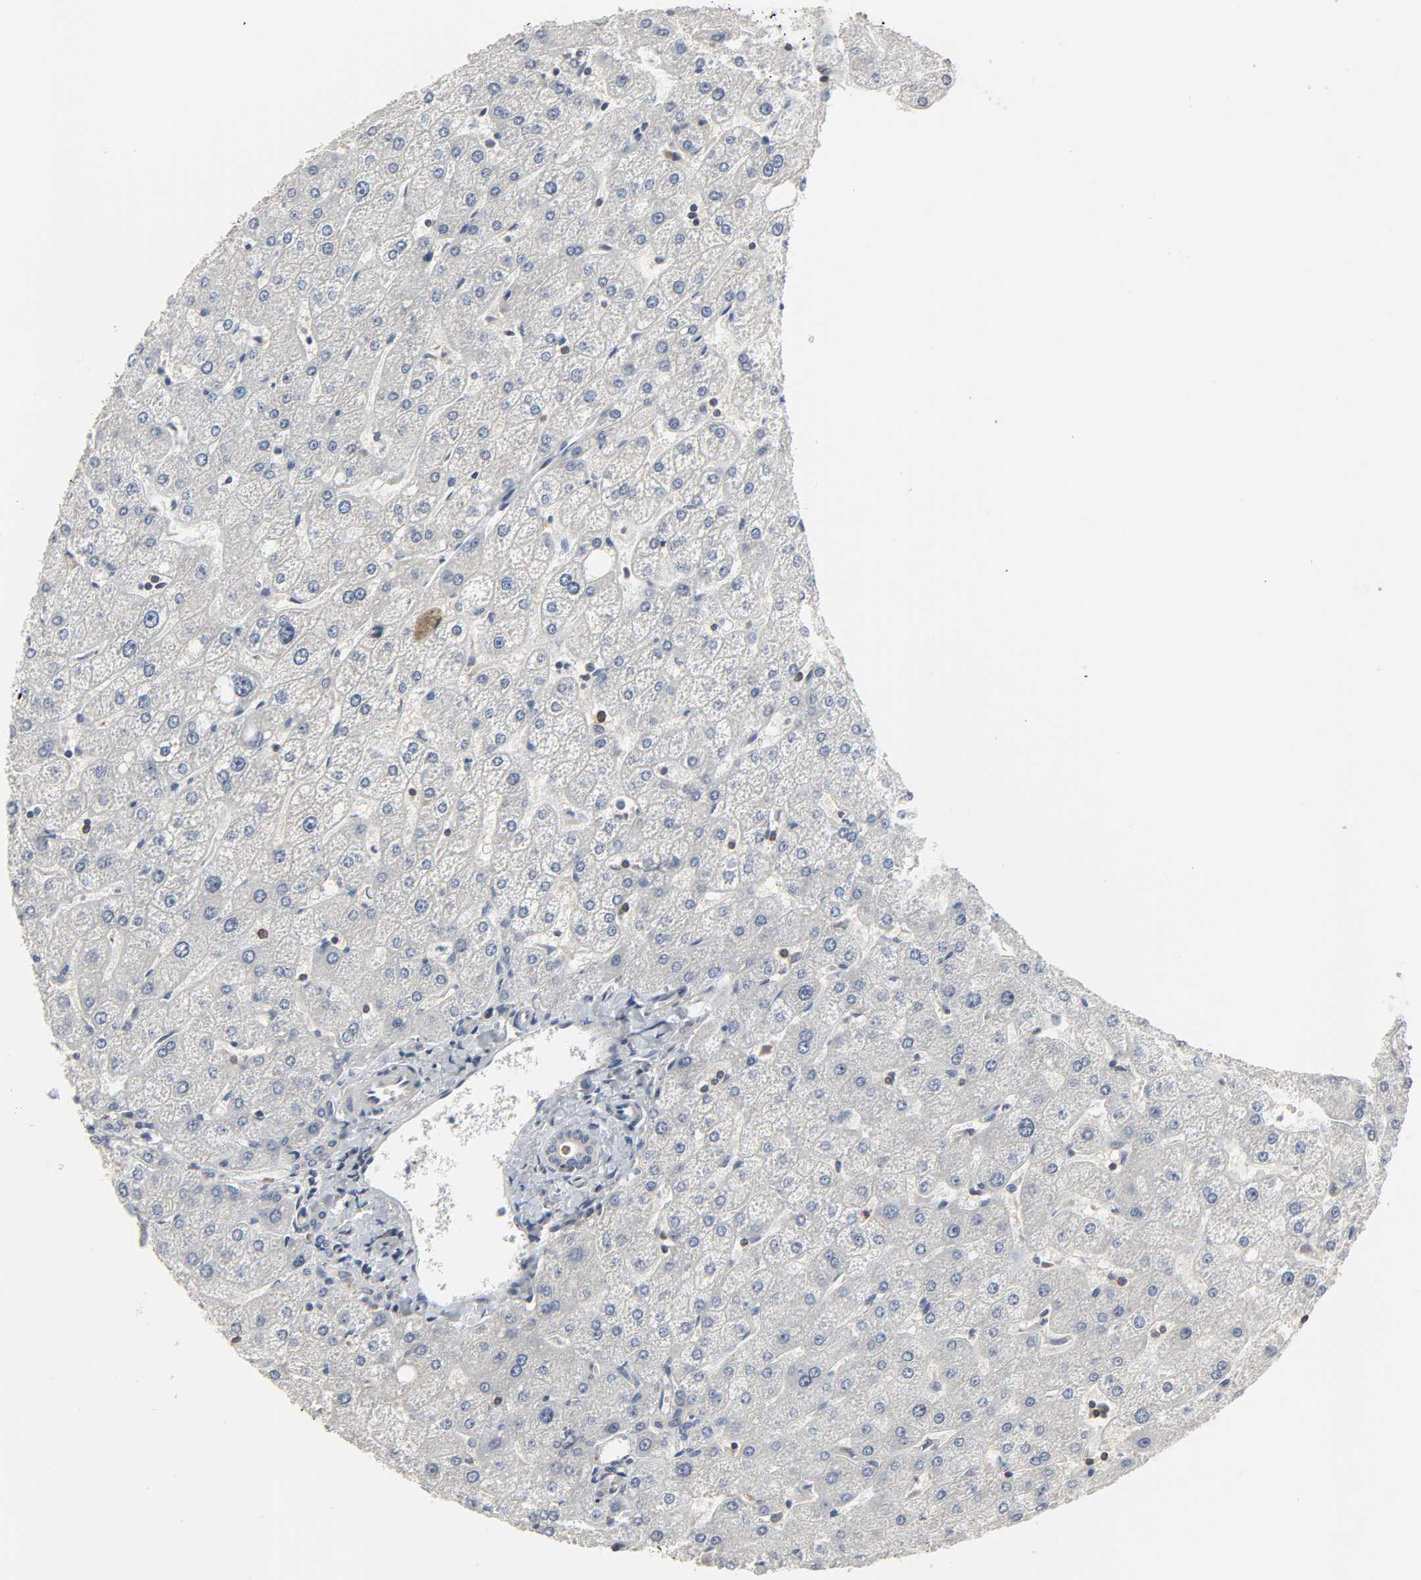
{"staining": {"intensity": "negative", "quantity": "none", "location": "none"}, "tissue": "liver", "cell_type": "Cholangiocytes", "image_type": "normal", "snomed": [{"axis": "morphology", "description": "Normal tissue, NOS"}, {"axis": "topography", "description": "Liver"}], "caption": "Cholangiocytes show no significant protein staining in unremarkable liver.", "gene": "PLEKHA2", "patient": {"sex": "male", "age": 67}}